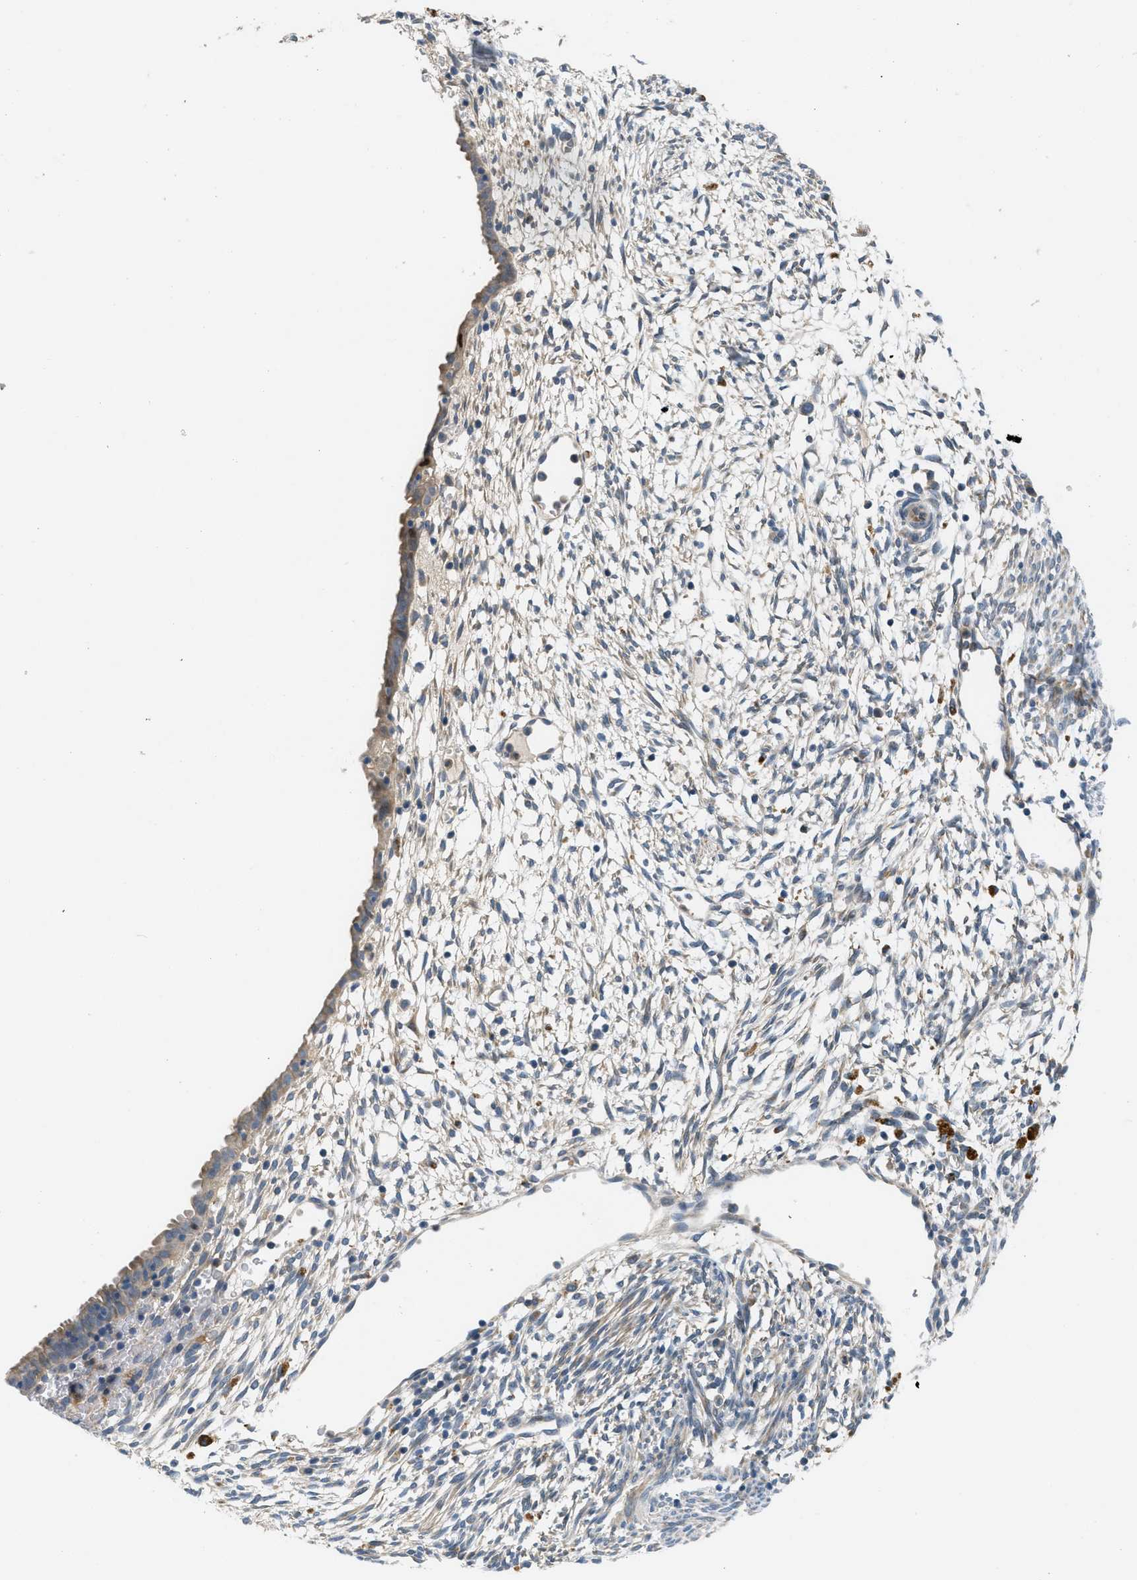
{"staining": {"intensity": "weak", "quantity": "25%-75%", "location": "cytoplasmic/membranous"}, "tissue": "endometrium", "cell_type": "Cells in endometrial stroma", "image_type": "normal", "snomed": [{"axis": "morphology", "description": "Normal tissue, NOS"}, {"axis": "morphology", "description": "Atrophy, NOS"}, {"axis": "topography", "description": "Uterus"}, {"axis": "topography", "description": "Endometrium"}], "caption": "The immunohistochemical stain labels weak cytoplasmic/membranous expression in cells in endometrial stroma of normal endometrium. (DAB = brown stain, brightfield microscopy at high magnification).", "gene": "ADCY6", "patient": {"sex": "female", "age": 68}}